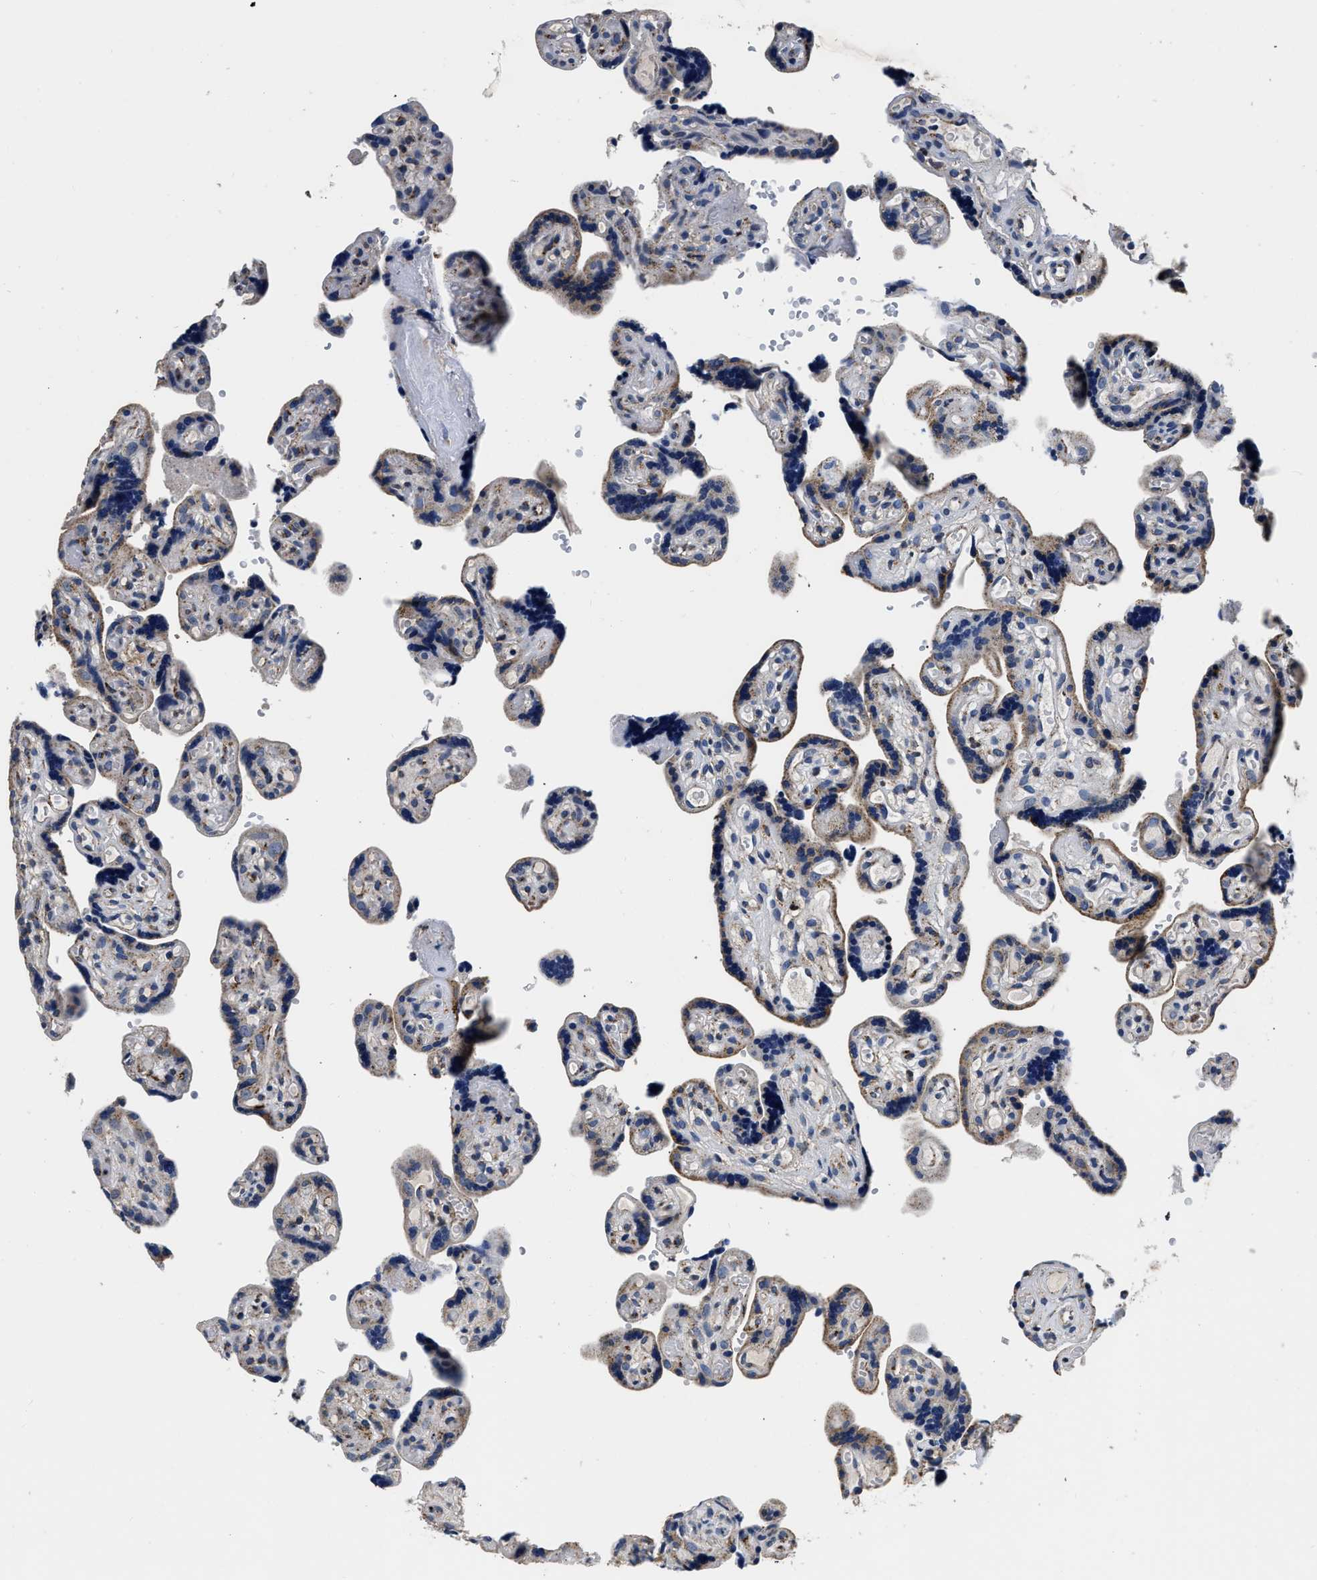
{"staining": {"intensity": "weak", "quantity": "<25%", "location": "cytoplasmic/membranous"}, "tissue": "placenta", "cell_type": "Decidual cells", "image_type": "normal", "snomed": [{"axis": "morphology", "description": "Normal tissue, NOS"}, {"axis": "topography", "description": "Placenta"}], "caption": "This is a micrograph of immunohistochemistry staining of benign placenta, which shows no positivity in decidual cells. (DAB (3,3'-diaminobenzidine) IHC, high magnification).", "gene": "GRN", "patient": {"sex": "female", "age": 30}}